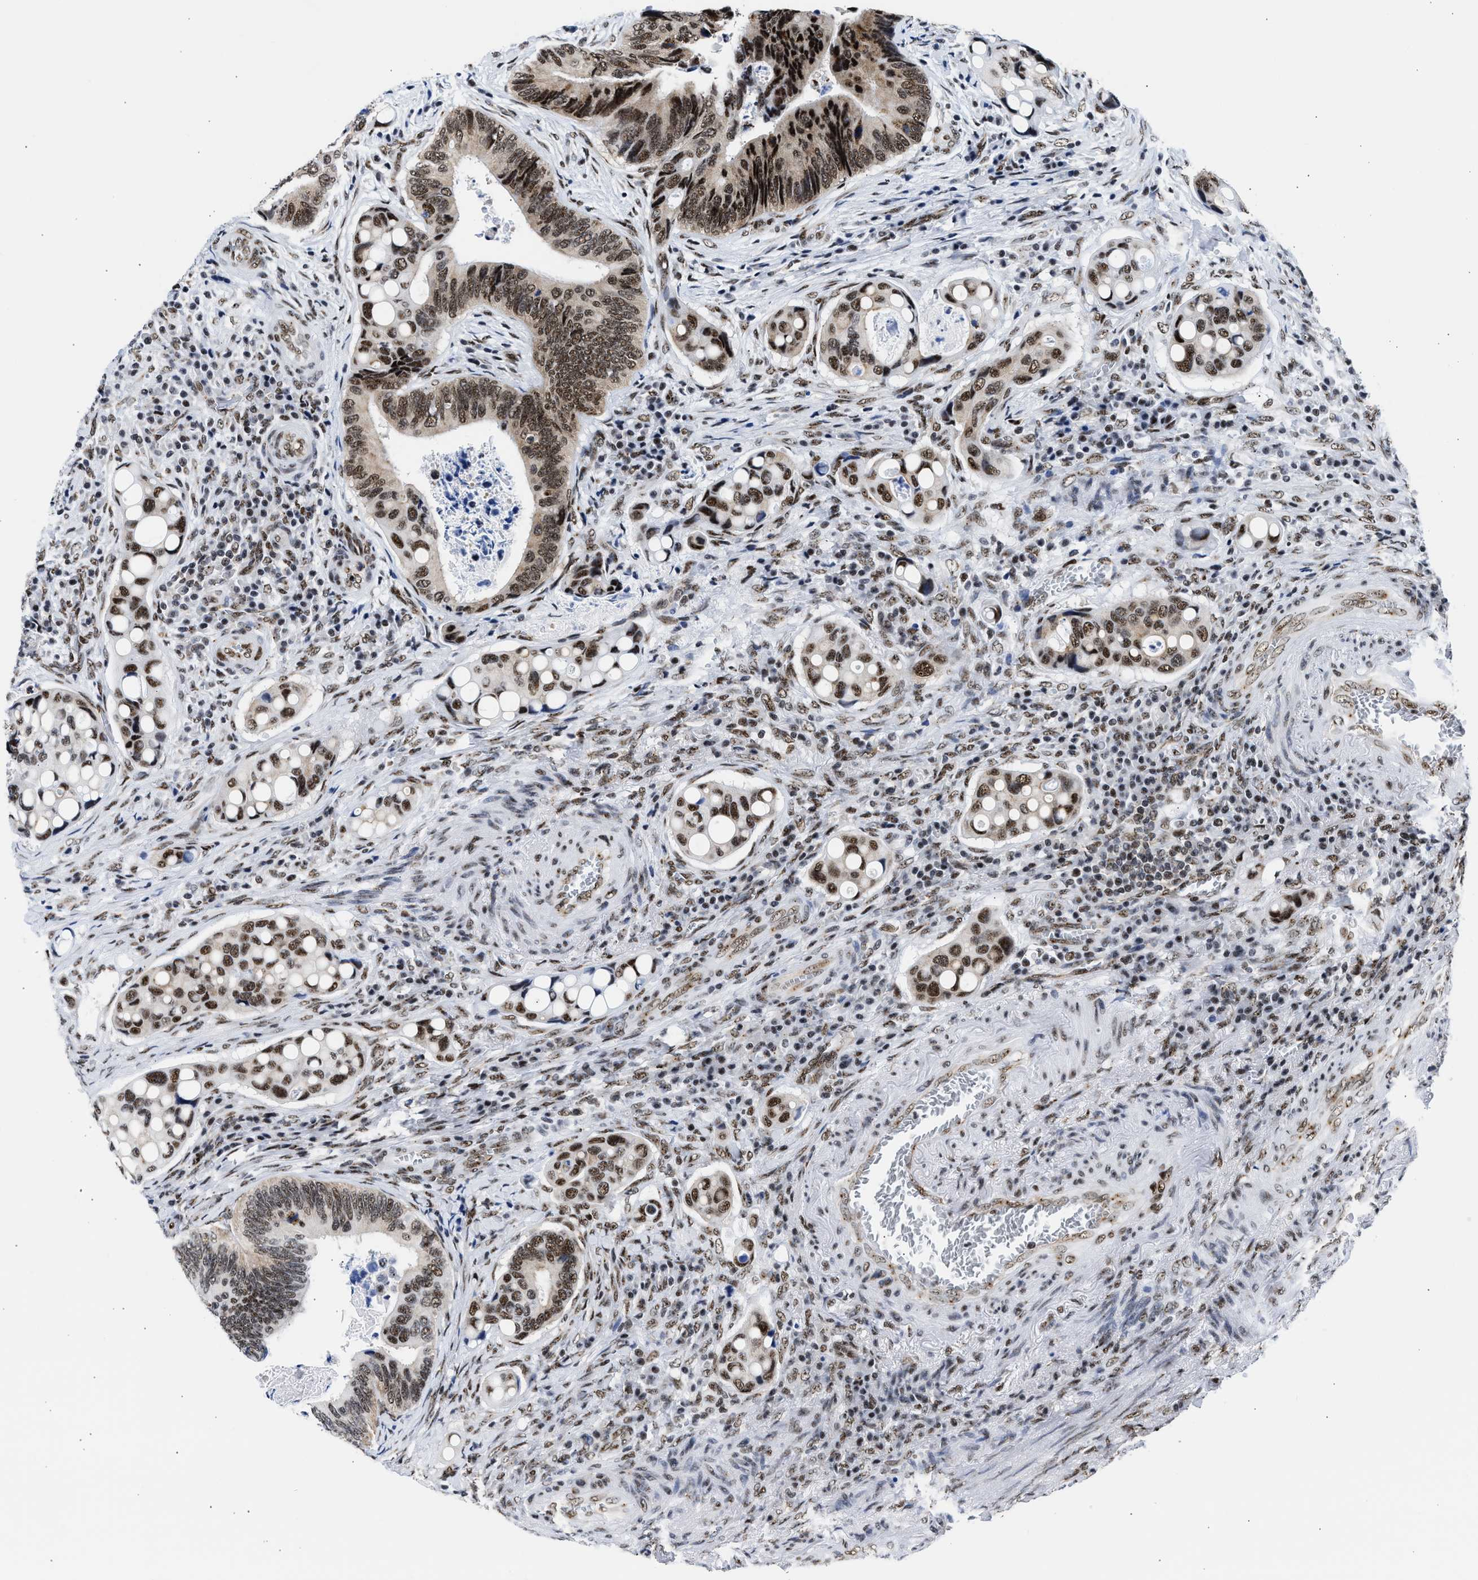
{"staining": {"intensity": "moderate", "quantity": ">75%", "location": "nuclear"}, "tissue": "colorectal cancer", "cell_type": "Tumor cells", "image_type": "cancer", "snomed": [{"axis": "morphology", "description": "Inflammation, NOS"}, {"axis": "morphology", "description": "Adenocarcinoma, NOS"}, {"axis": "topography", "description": "Colon"}], "caption": "IHC of human adenocarcinoma (colorectal) reveals medium levels of moderate nuclear staining in about >75% of tumor cells. The protein is stained brown, and the nuclei are stained in blue (DAB (3,3'-diaminobenzidine) IHC with brightfield microscopy, high magnification).", "gene": "RBM8A", "patient": {"sex": "male", "age": 72}}